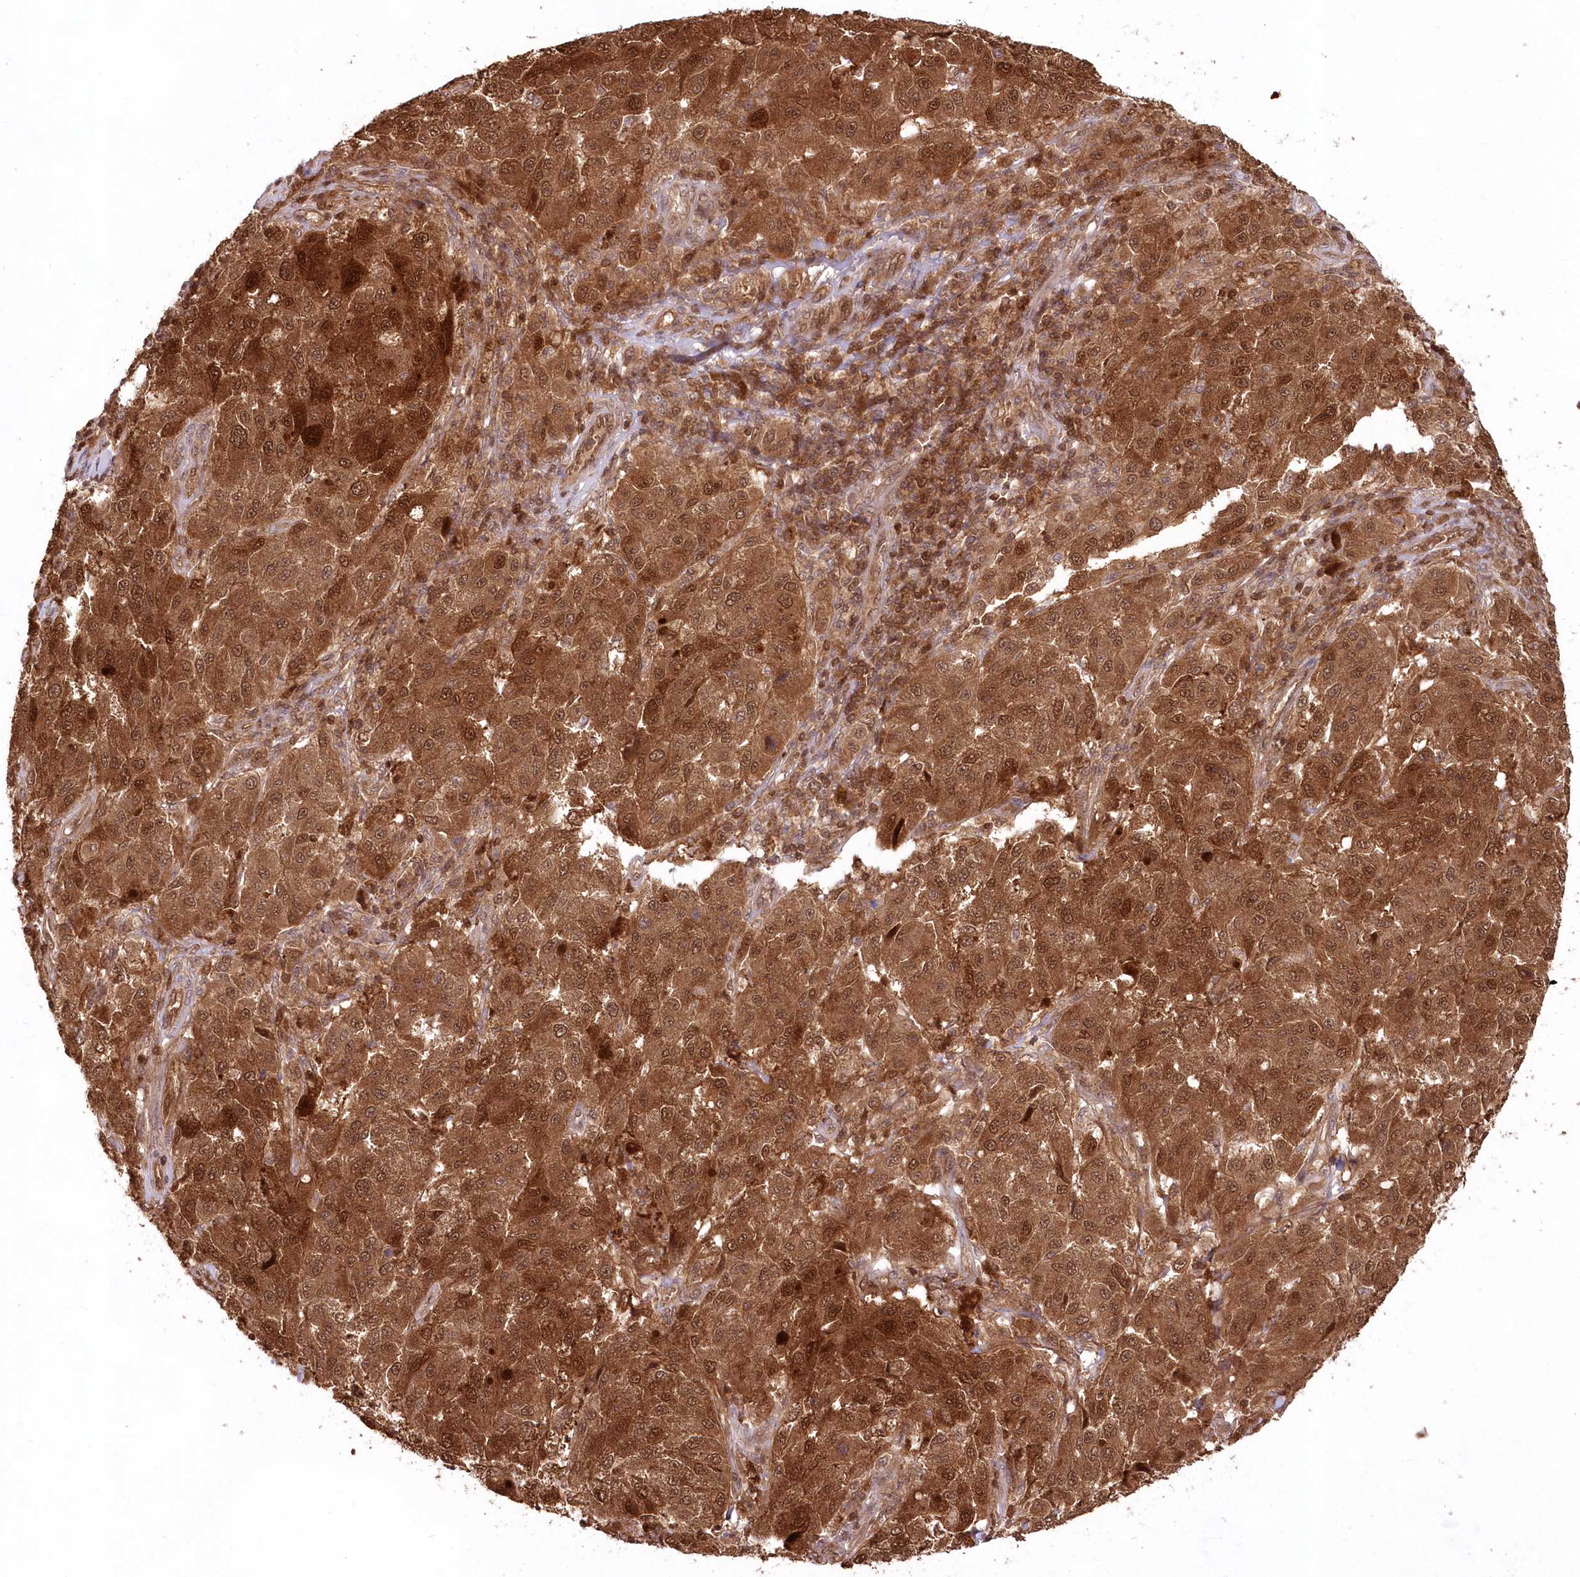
{"staining": {"intensity": "strong", "quantity": ">75%", "location": "cytoplasmic/membranous,nuclear"}, "tissue": "melanoma", "cell_type": "Tumor cells", "image_type": "cancer", "snomed": [{"axis": "morphology", "description": "Malignant melanoma, NOS"}, {"axis": "topography", "description": "Skin"}], "caption": "Melanoma stained with DAB (3,3'-diaminobenzidine) immunohistochemistry (IHC) exhibits high levels of strong cytoplasmic/membranous and nuclear positivity in approximately >75% of tumor cells.", "gene": "IMPA1", "patient": {"sex": "female", "age": 64}}